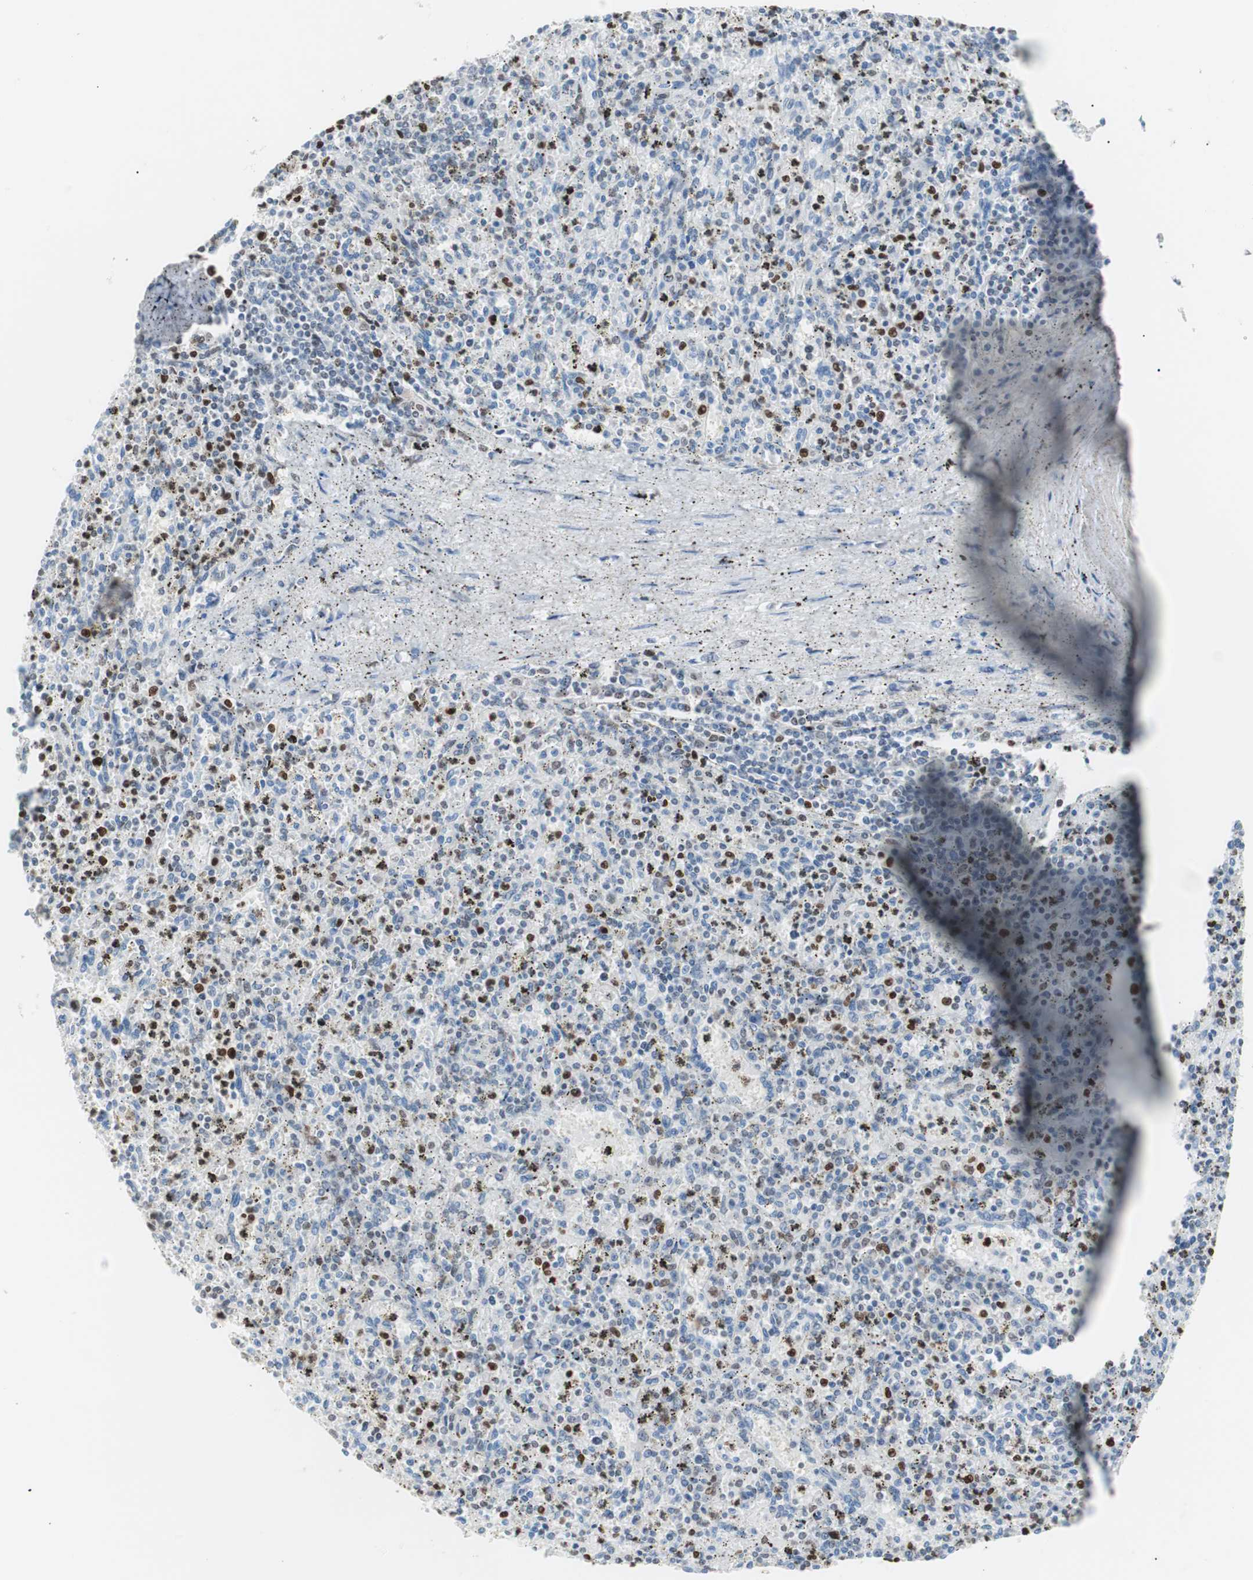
{"staining": {"intensity": "strong", "quantity": "<25%", "location": "nuclear"}, "tissue": "spleen", "cell_type": "Cells in red pulp", "image_type": "normal", "snomed": [{"axis": "morphology", "description": "Normal tissue, NOS"}, {"axis": "topography", "description": "Spleen"}], "caption": "The micrograph displays immunohistochemical staining of normal spleen. There is strong nuclear staining is seen in approximately <25% of cells in red pulp. (IHC, brightfield microscopy, high magnification).", "gene": "CEBPB", "patient": {"sex": "male", "age": 72}}